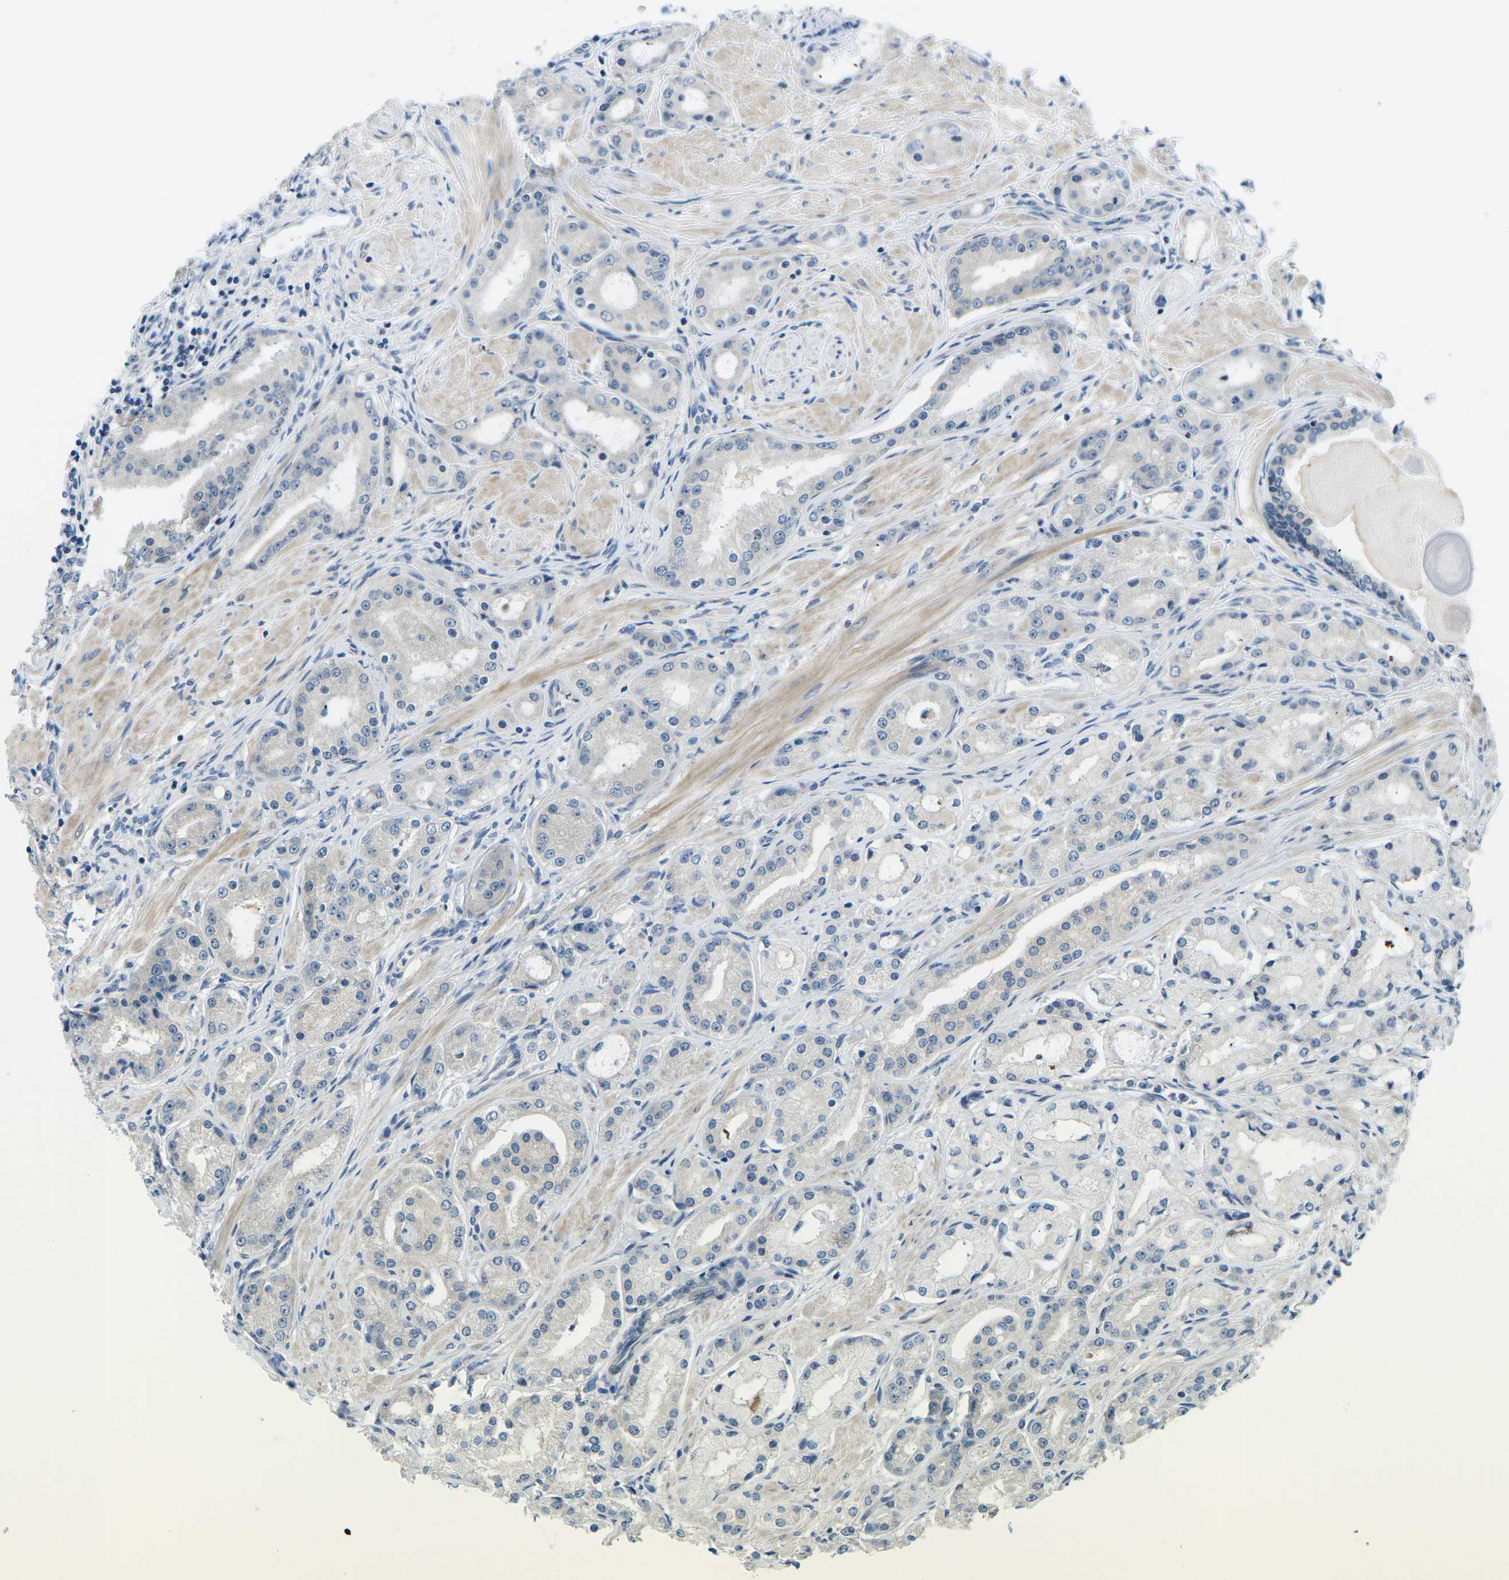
{"staining": {"intensity": "negative", "quantity": "none", "location": "none"}, "tissue": "prostate cancer", "cell_type": "Tumor cells", "image_type": "cancer", "snomed": [{"axis": "morphology", "description": "Adenocarcinoma, Low grade"}, {"axis": "topography", "description": "Prostate"}], "caption": "High magnification brightfield microscopy of prostate cancer (low-grade adenocarcinoma) stained with DAB (brown) and counterstained with hematoxylin (blue): tumor cells show no significant positivity.", "gene": "CTNND1", "patient": {"sex": "male", "age": 63}}